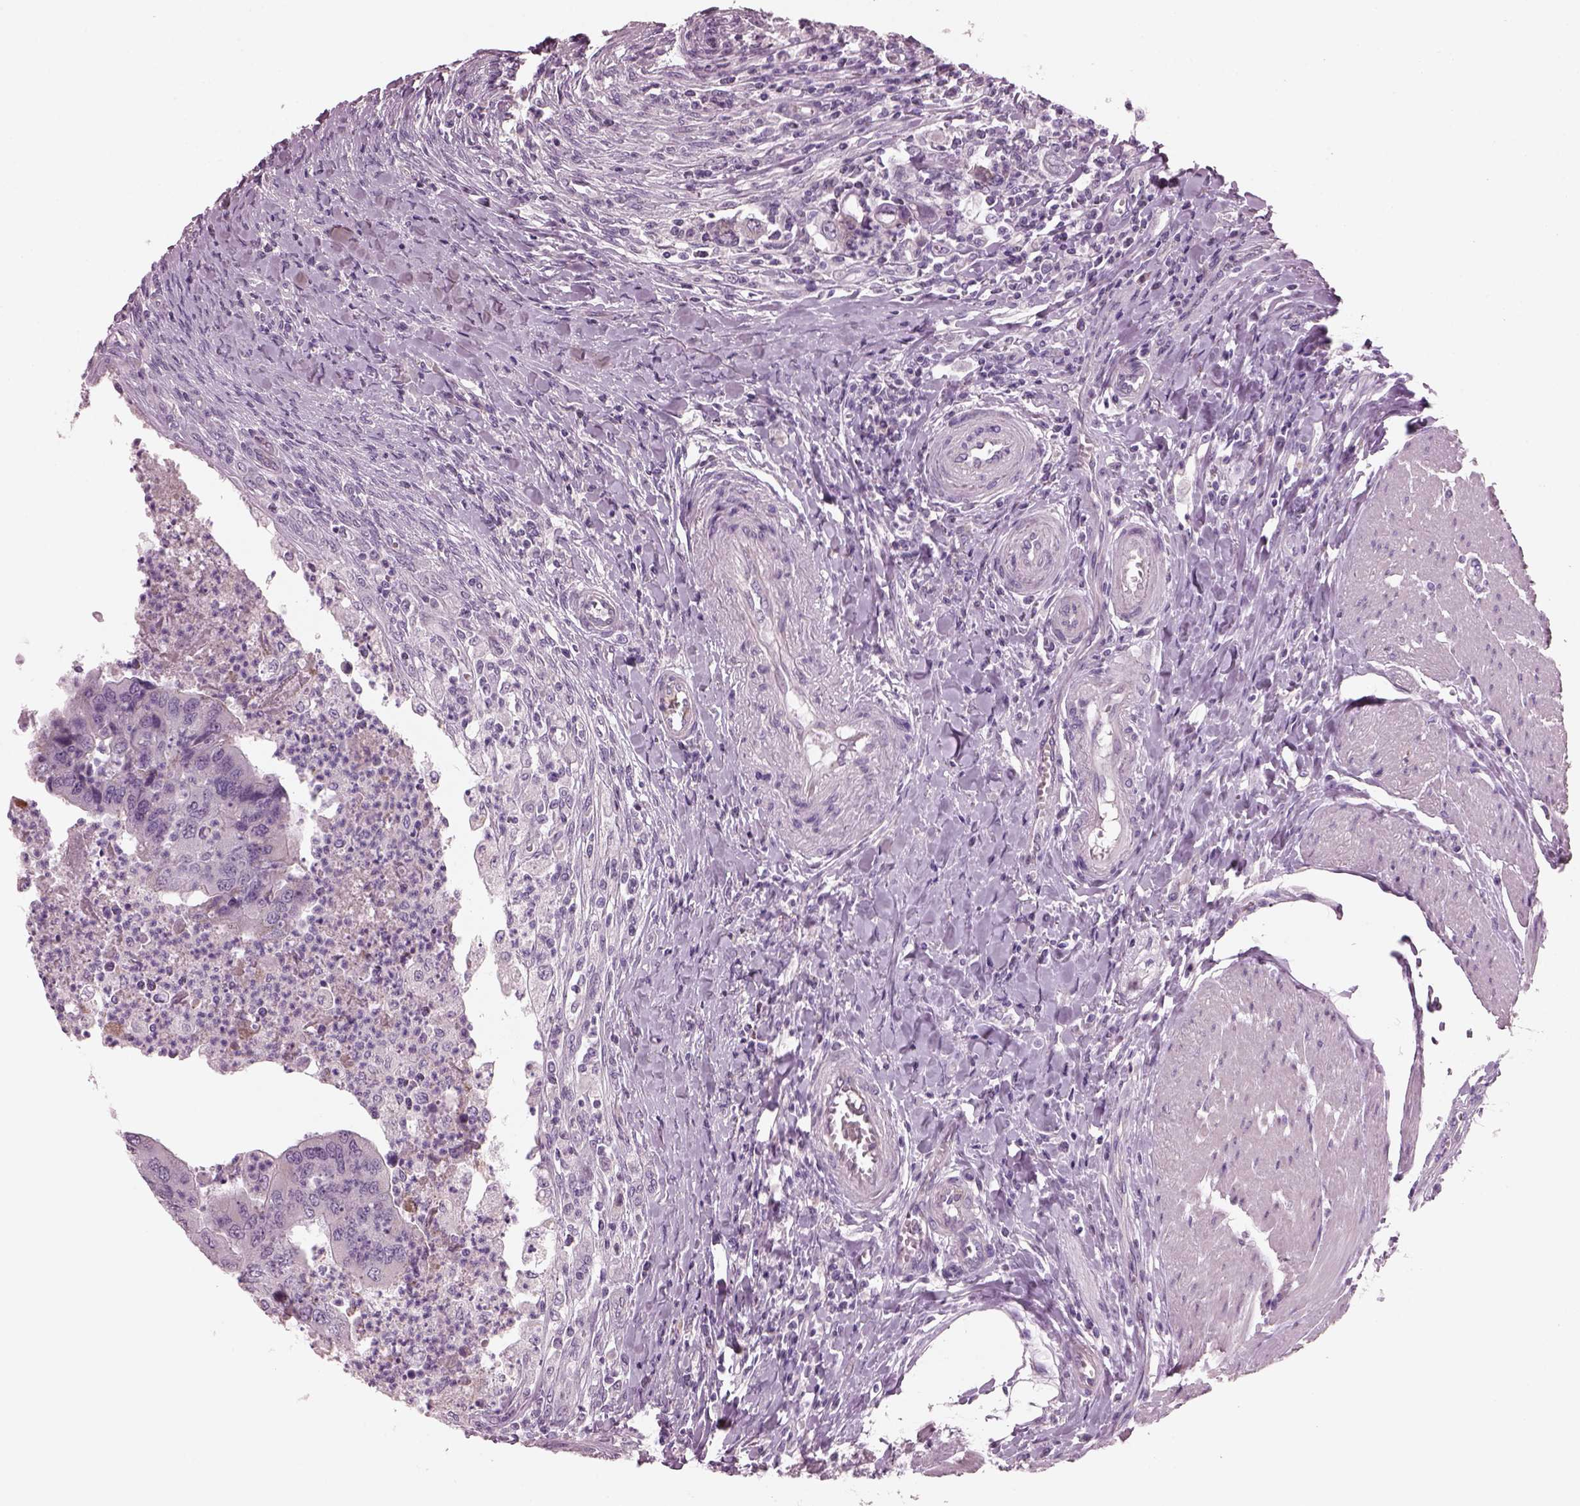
{"staining": {"intensity": "negative", "quantity": "none", "location": "none"}, "tissue": "colorectal cancer", "cell_type": "Tumor cells", "image_type": "cancer", "snomed": [{"axis": "morphology", "description": "Adenocarcinoma, NOS"}, {"axis": "topography", "description": "Colon"}], "caption": "Human colorectal cancer (adenocarcinoma) stained for a protein using IHC displays no staining in tumor cells.", "gene": "CYLC1", "patient": {"sex": "female", "age": 67}}